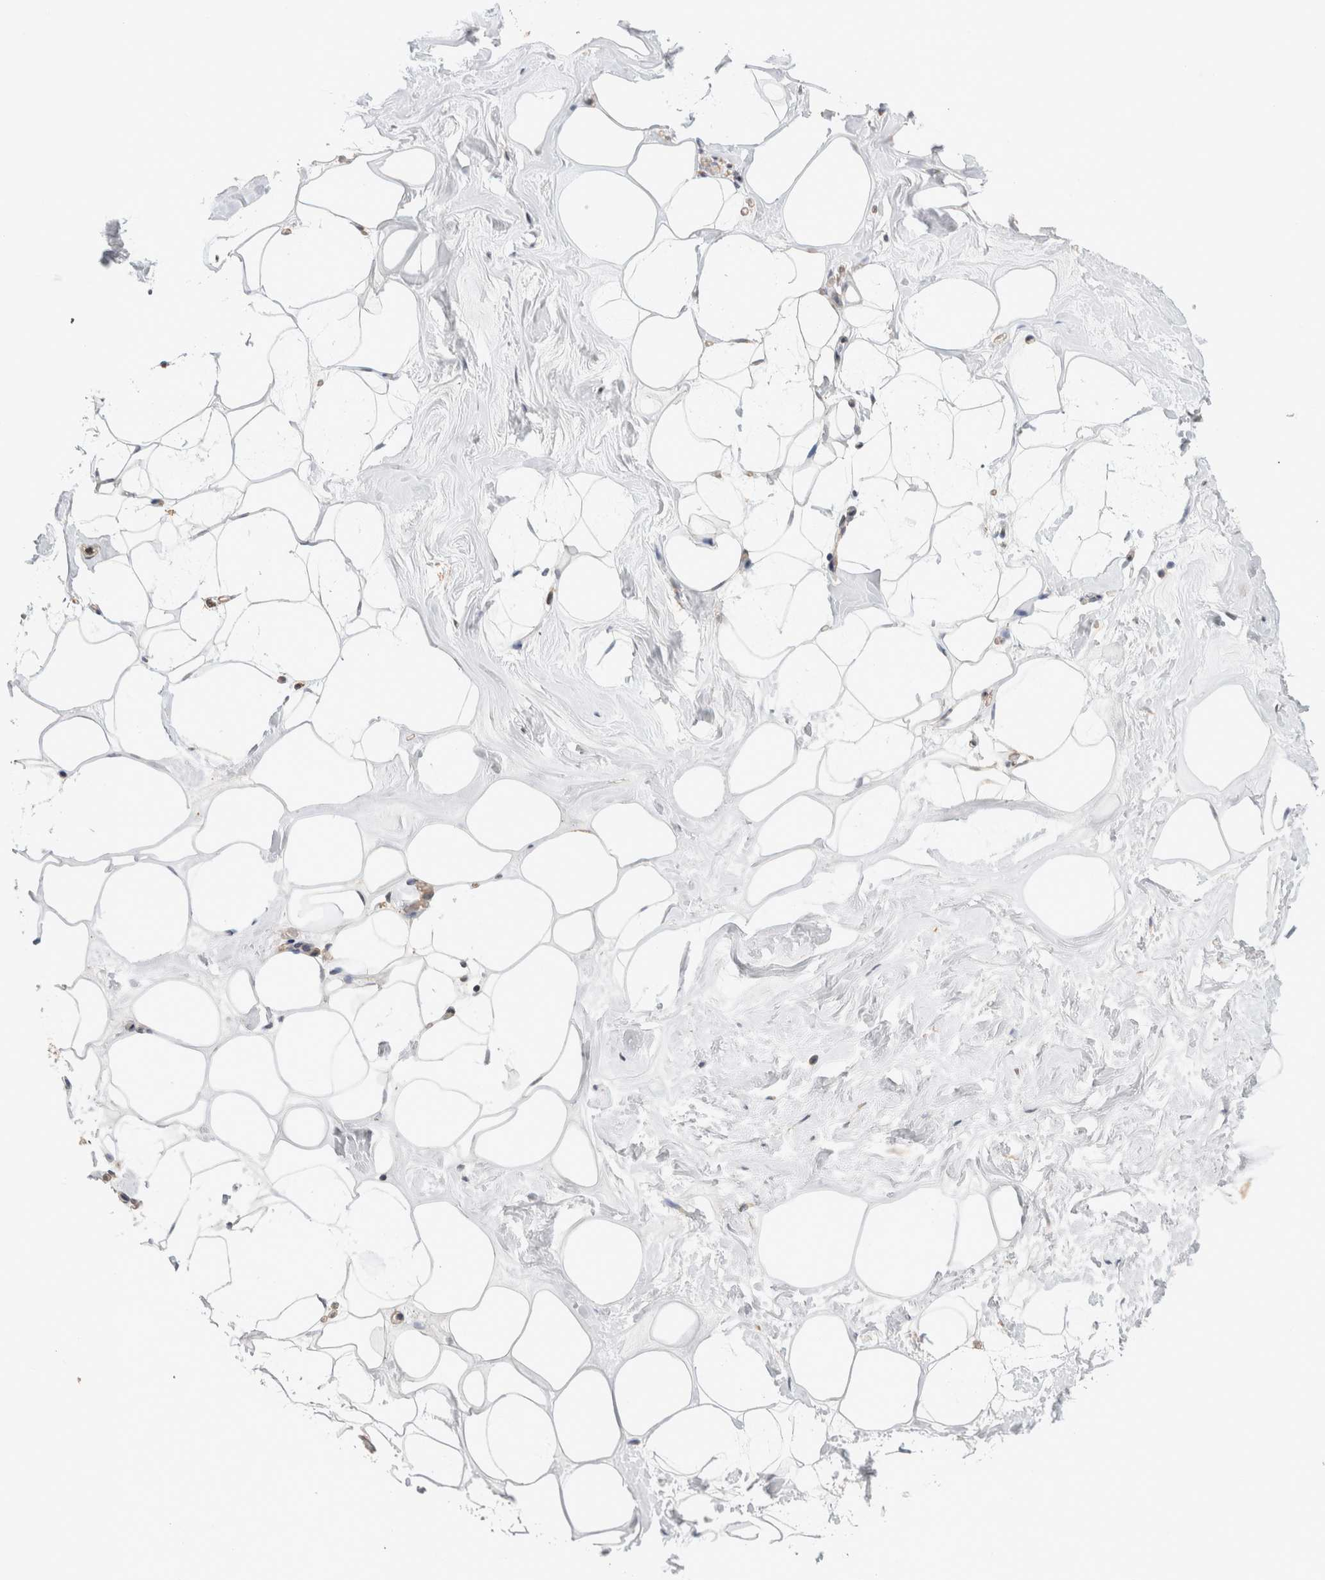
{"staining": {"intensity": "weak", "quantity": "25%-75%", "location": "cytoplasmic/membranous"}, "tissue": "adipose tissue", "cell_type": "Adipocytes", "image_type": "normal", "snomed": [{"axis": "morphology", "description": "Normal tissue, NOS"}, {"axis": "morphology", "description": "Fibrosis, NOS"}, {"axis": "topography", "description": "Breast"}, {"axis": "topography", "description": "Adipose tissue"}], "caption": "This image demonstrates IHC staining of normal adipose tissue, with low weak cytoplasmic/membranous expression in about 25%-75% of adipocytes.", "gene": "CFAP418", "patient": {"sex": "female", "age": 39}}